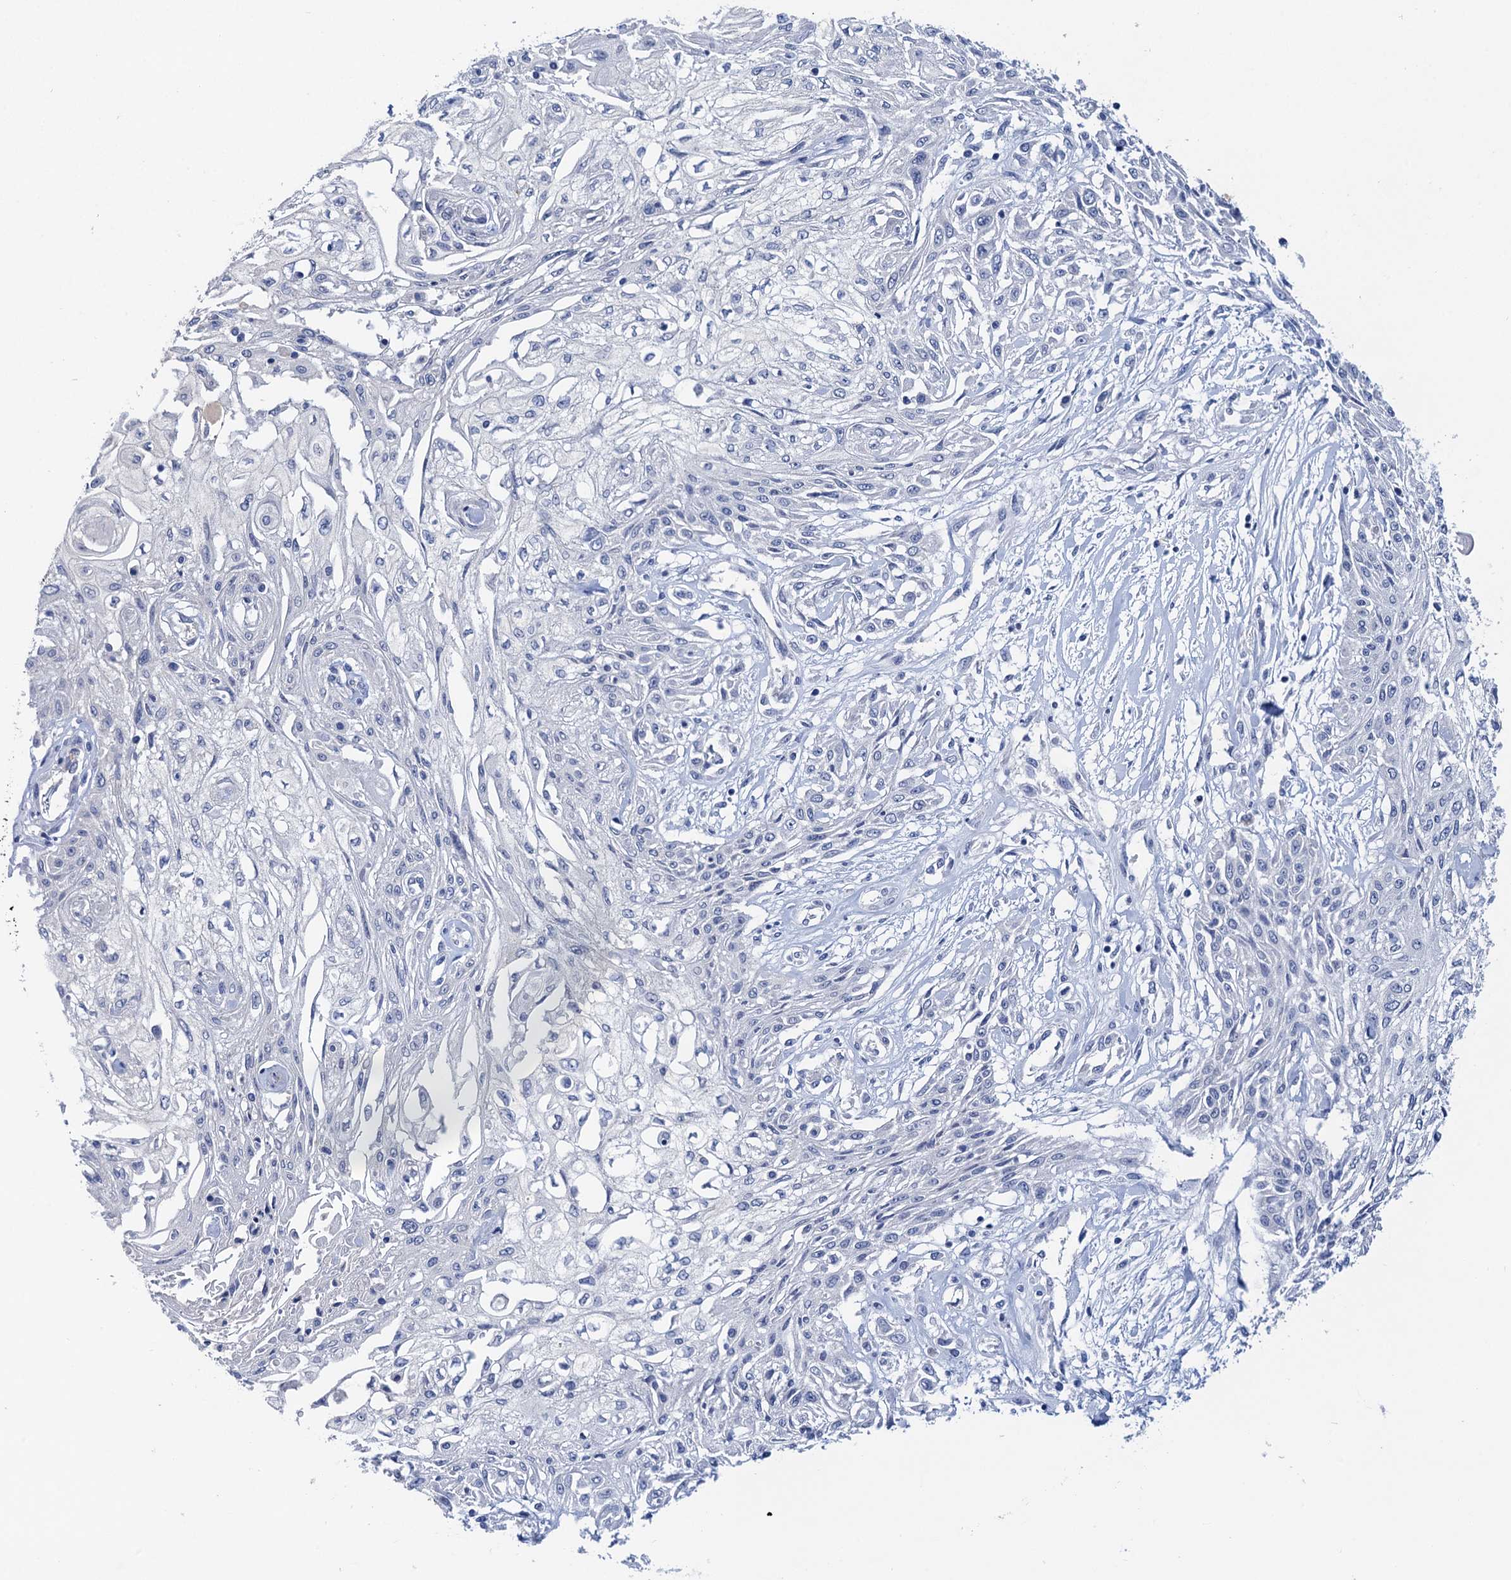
{"staining": {"intensity": "negative", "quantity": "none", "location": "none"}, "tissue": "skin cancer", "cell_type": "Tumor cells", "image_type": "cancer", "snomed": [{"axis": "morphology", "description": "Squamous cell carcinoma, NOS"}, {"axis": "morphology", "description": "Squamous cell carcinoma, metastatic, NOS"}, {"axis": "topography", "description": "Skin"}, {"axis": "topography", "description": "Lymph node"}], "caption": "This photomicrograph is of skin cancer (metastatic squamous cell carcinoma) stained with IHC to label a protein in brown with the nuclei are counter-stained blue. There is no staining in tumor cells.", "gene": "TMEM39B", "patient": {"sex": "male", "age": 75}}